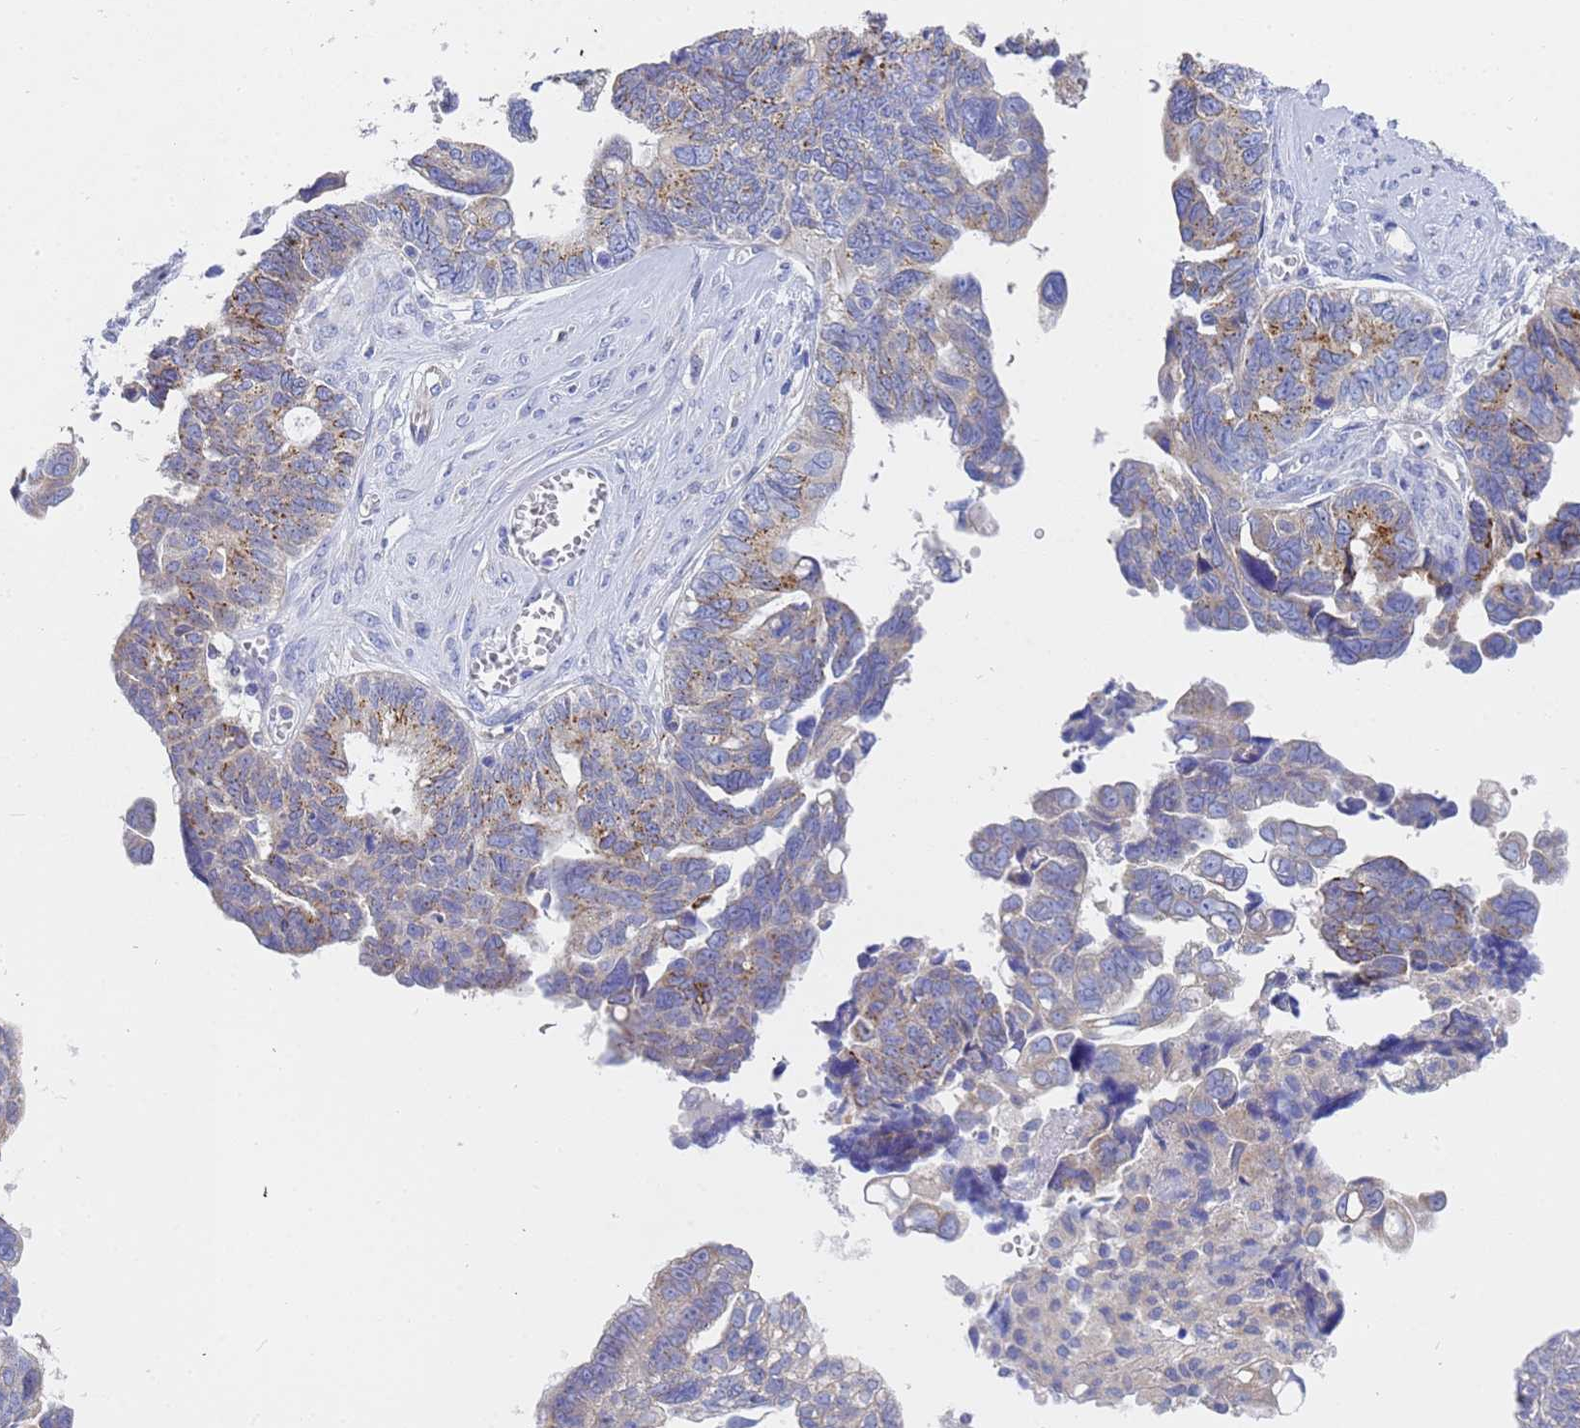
{"staining": {"intensity": "moderate", "quantity": "<25%", "location": "cytoplasmic/membranous"}, "tissue": "ovarian cancer", "cell_type": "Tumor cells", "image_type": "cancer", "snomed": [{"axis": "morphology", "description": "Cystadenocarcinoma, serous, NOS"}, {"axis": "topography", "description": "Ovary"}], "caption": "High-magnification brightfield microscopy of ovarian cancer stained with DAB (brown) and counterstained with hematoxylin (blue). tumor cells exhibit moderate cytoplasmic/membranous staining is identified in approximately<25% of cells.", "gene": "TM4SF4", "patient": {"sex": "female", "age": 79}}